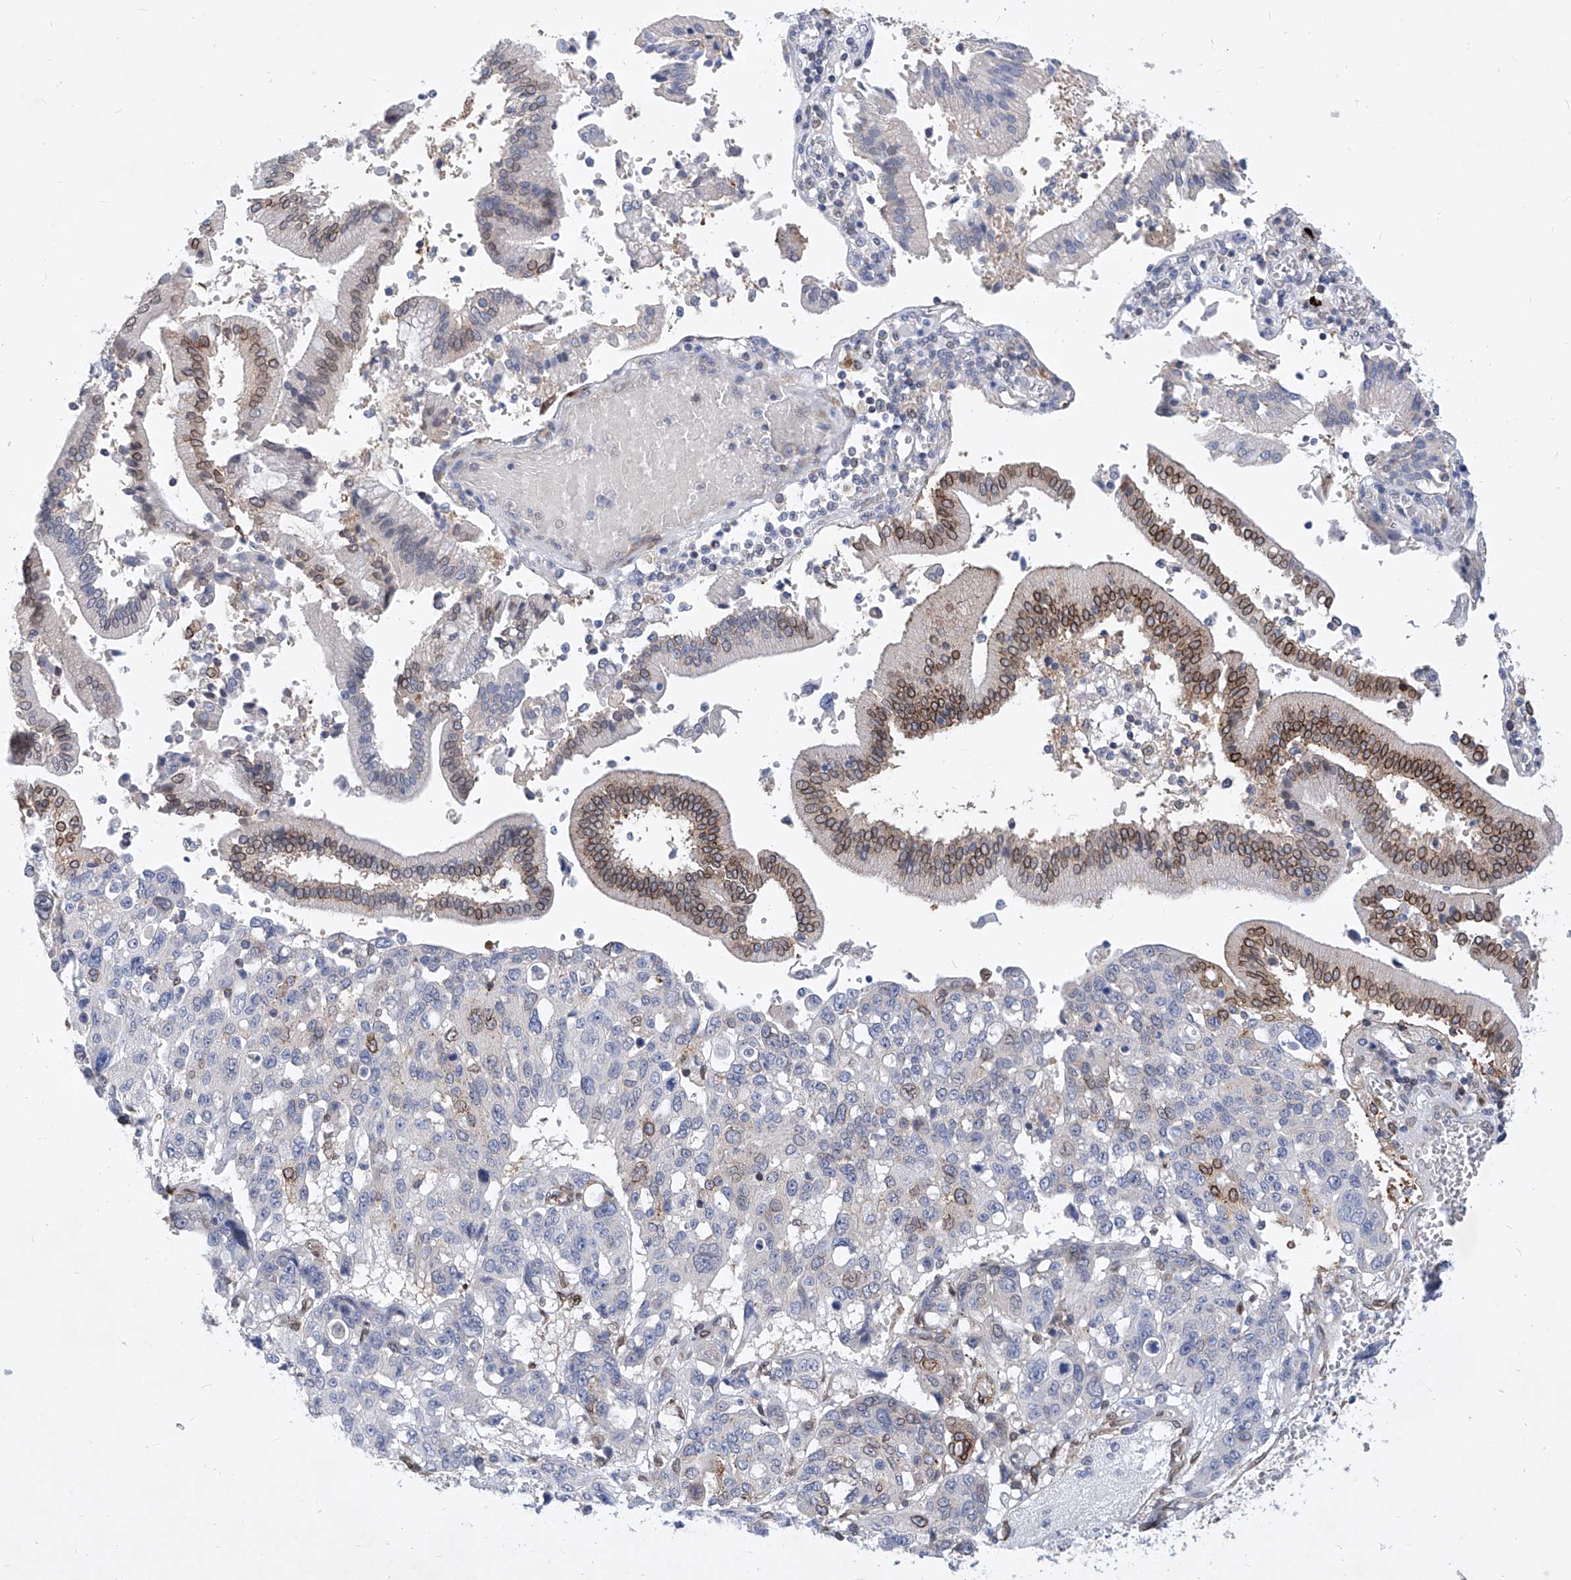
{"staining": {"intensity": "negative", "quantity": "none", "location": "none"}, "tissue": "pancreatic cancer", "cell_type": "Tumor cells", "image_type": "cancer", "snomed": [{"axis": "morphology", "description": "Adenocarcinoma, NOS"}, {"axis": "topography", "description": "Pancreas"}], "caption": "Immunohistochemistry of human pancreatic cancer displays no positivity in tumor cells.", "gene": "MX2", "patient": {"sex": "male", "age": 46}}